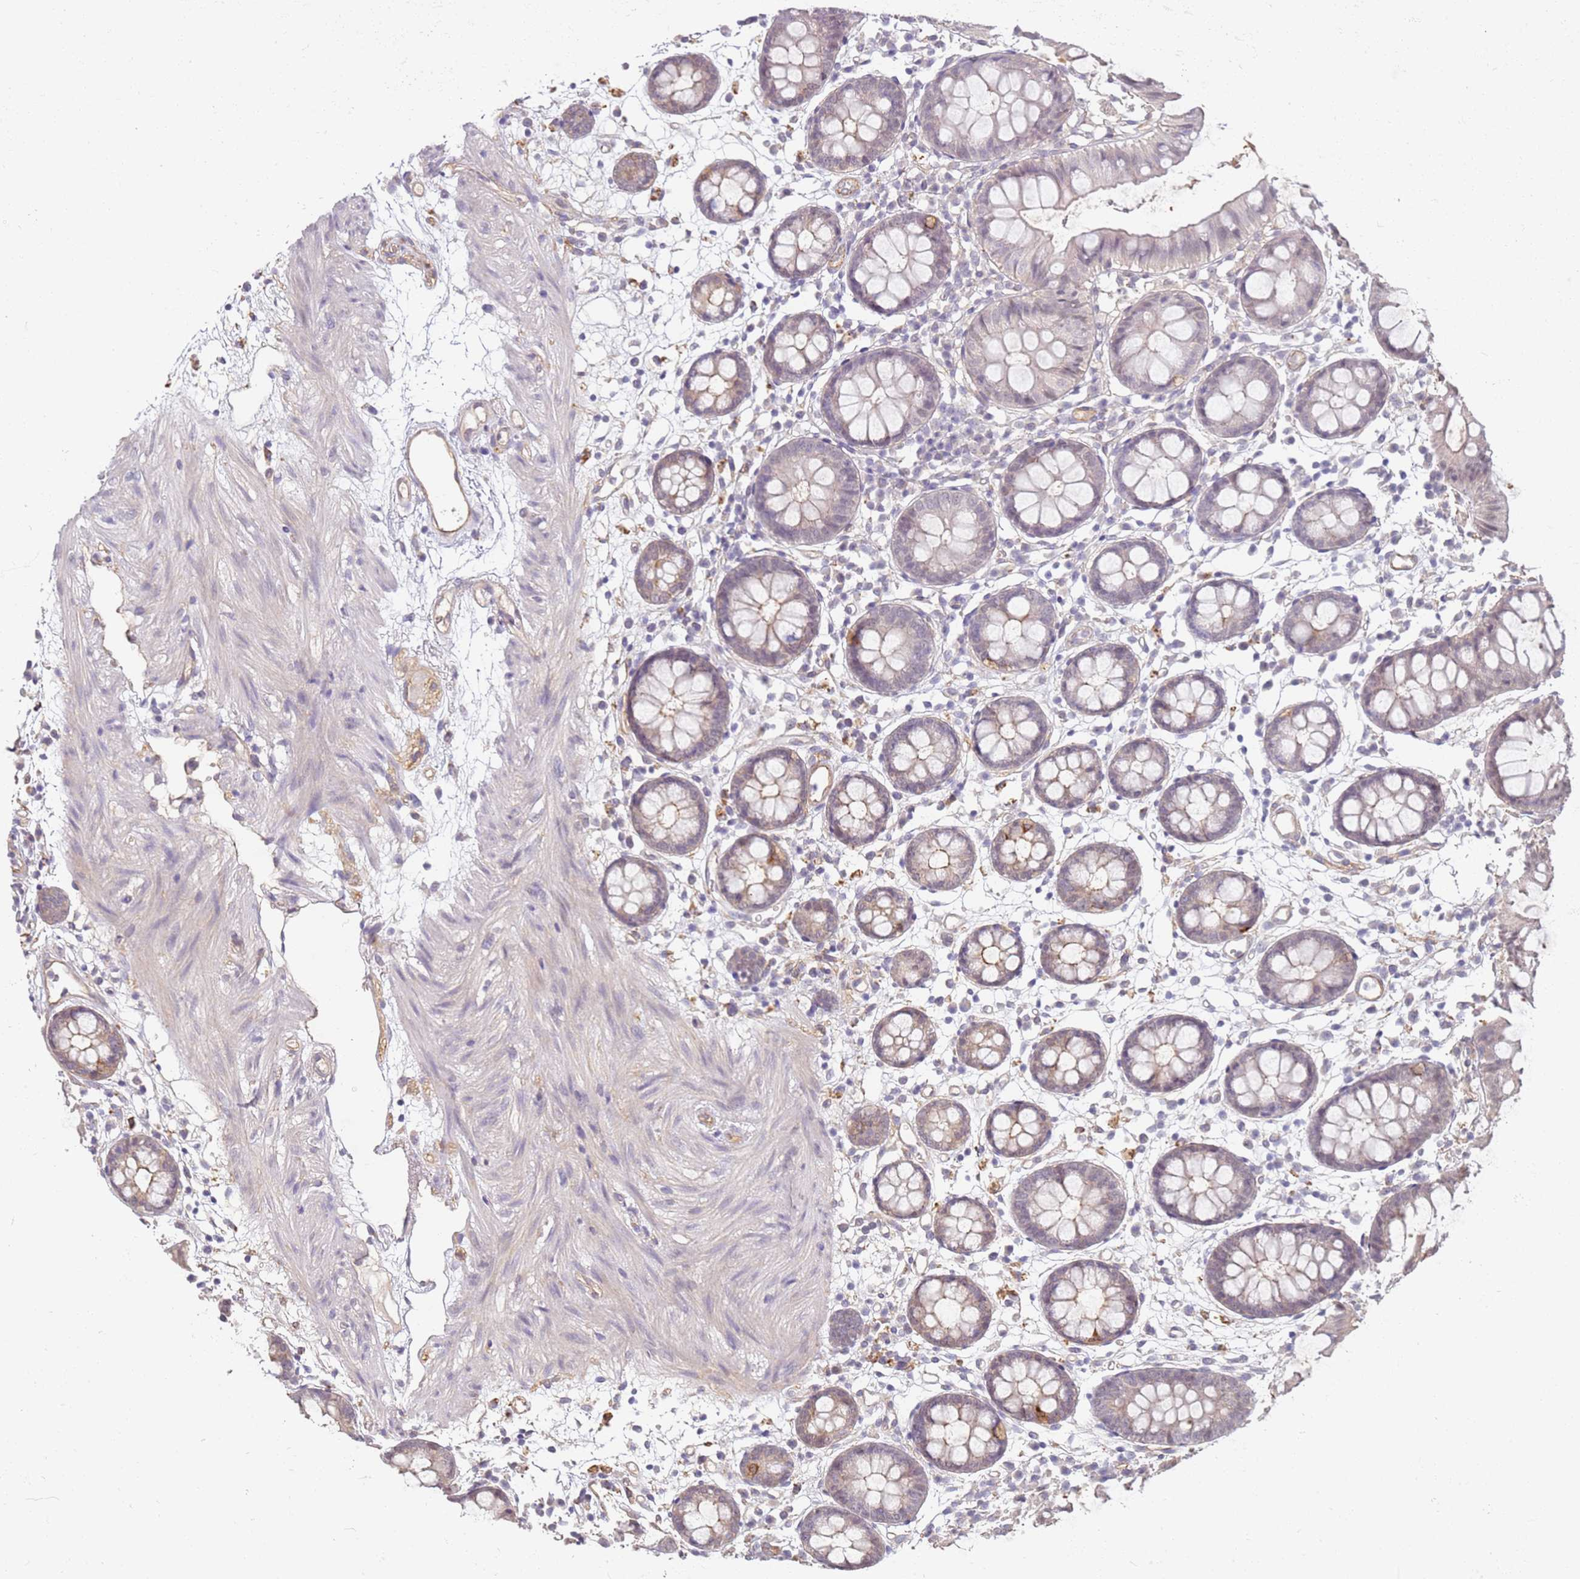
{"staining": {"intensity": "weak", "quantity": "<25%", "location": "cytoplasmic/membranous"}, "tissue": "colon", "cell_type": "Endothelial cells", "image_type": "normal", "snomed": [{"axis": "morphology", "description": "Normal tissue, NOS"}, {"axis": "topography", "description": "Colon"}], "caption": "Colon was stained to show a protein in brown. There is no significant staining in endothelial cells. (DAB (3,3'-diaminobenzidine) immunohistochemistry visualized using brightfield microscopy, high magnification).", "gene": "WDR93", "patient": {"sex": "female", "age": 84}}